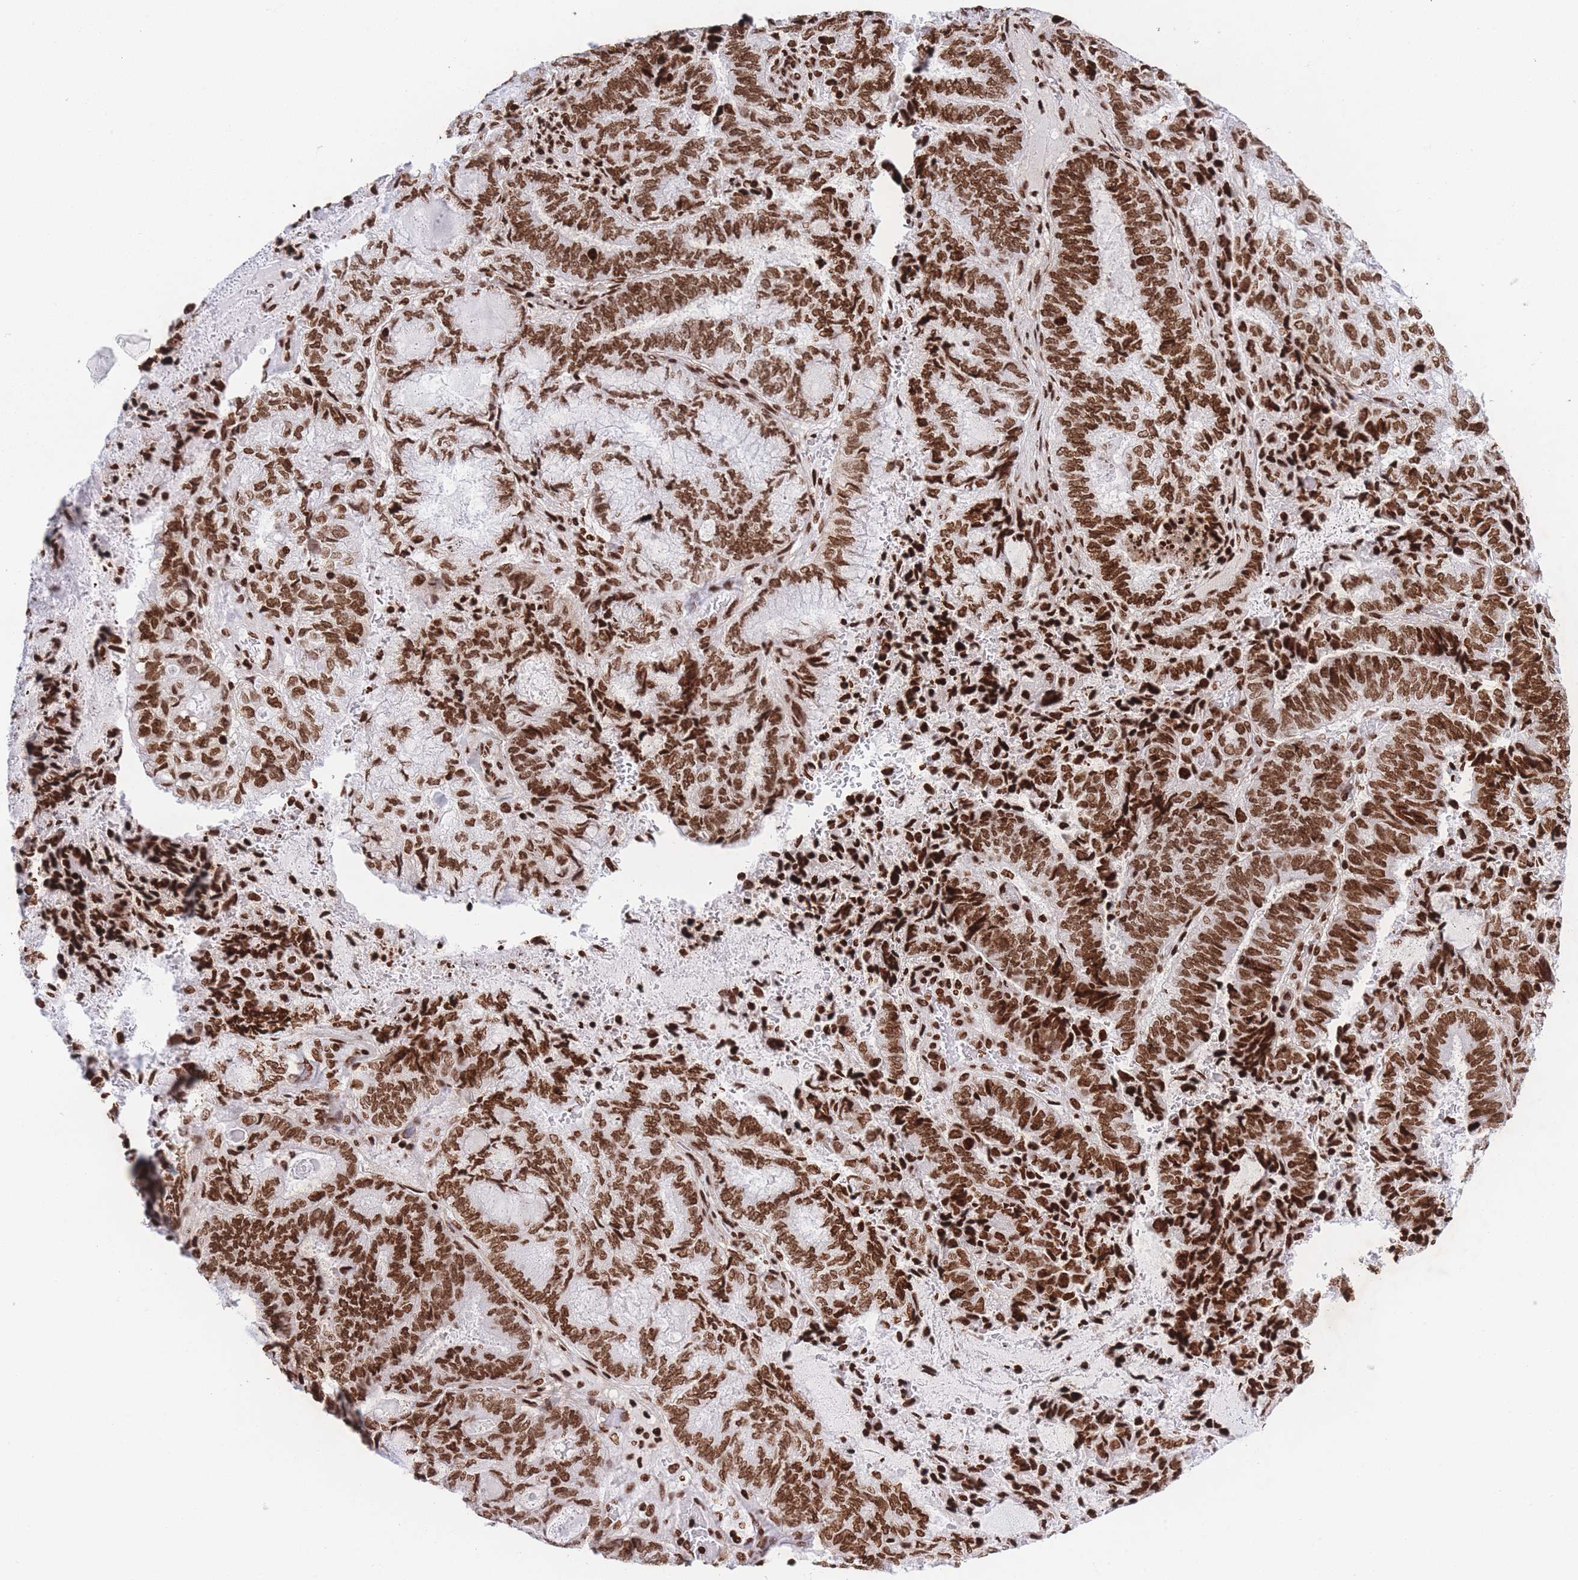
{"staining": {"intensity": "strong", "quantity": ">75%", "location": "nuclear"}, "tissue": "endometrial cancer", "cell_type": "Tumor cells", "image_type": "cancer", "snomed": [{"axis": "morphology", "description": "Adenocarcinoma, NOS"}, {"axis": "topography", "description": "Endometrium"}], "caption": "A brown stain labels strong nuclear expression of a protein in human adenocarcinoma (endometrial) tumor cells. Using DAB (brown) and hematoxylin (blue) stains, captured at high magnification using brightfield microscopy.", "gene": "H2BC11", "patient": {"sex": "female", "age": 80}}